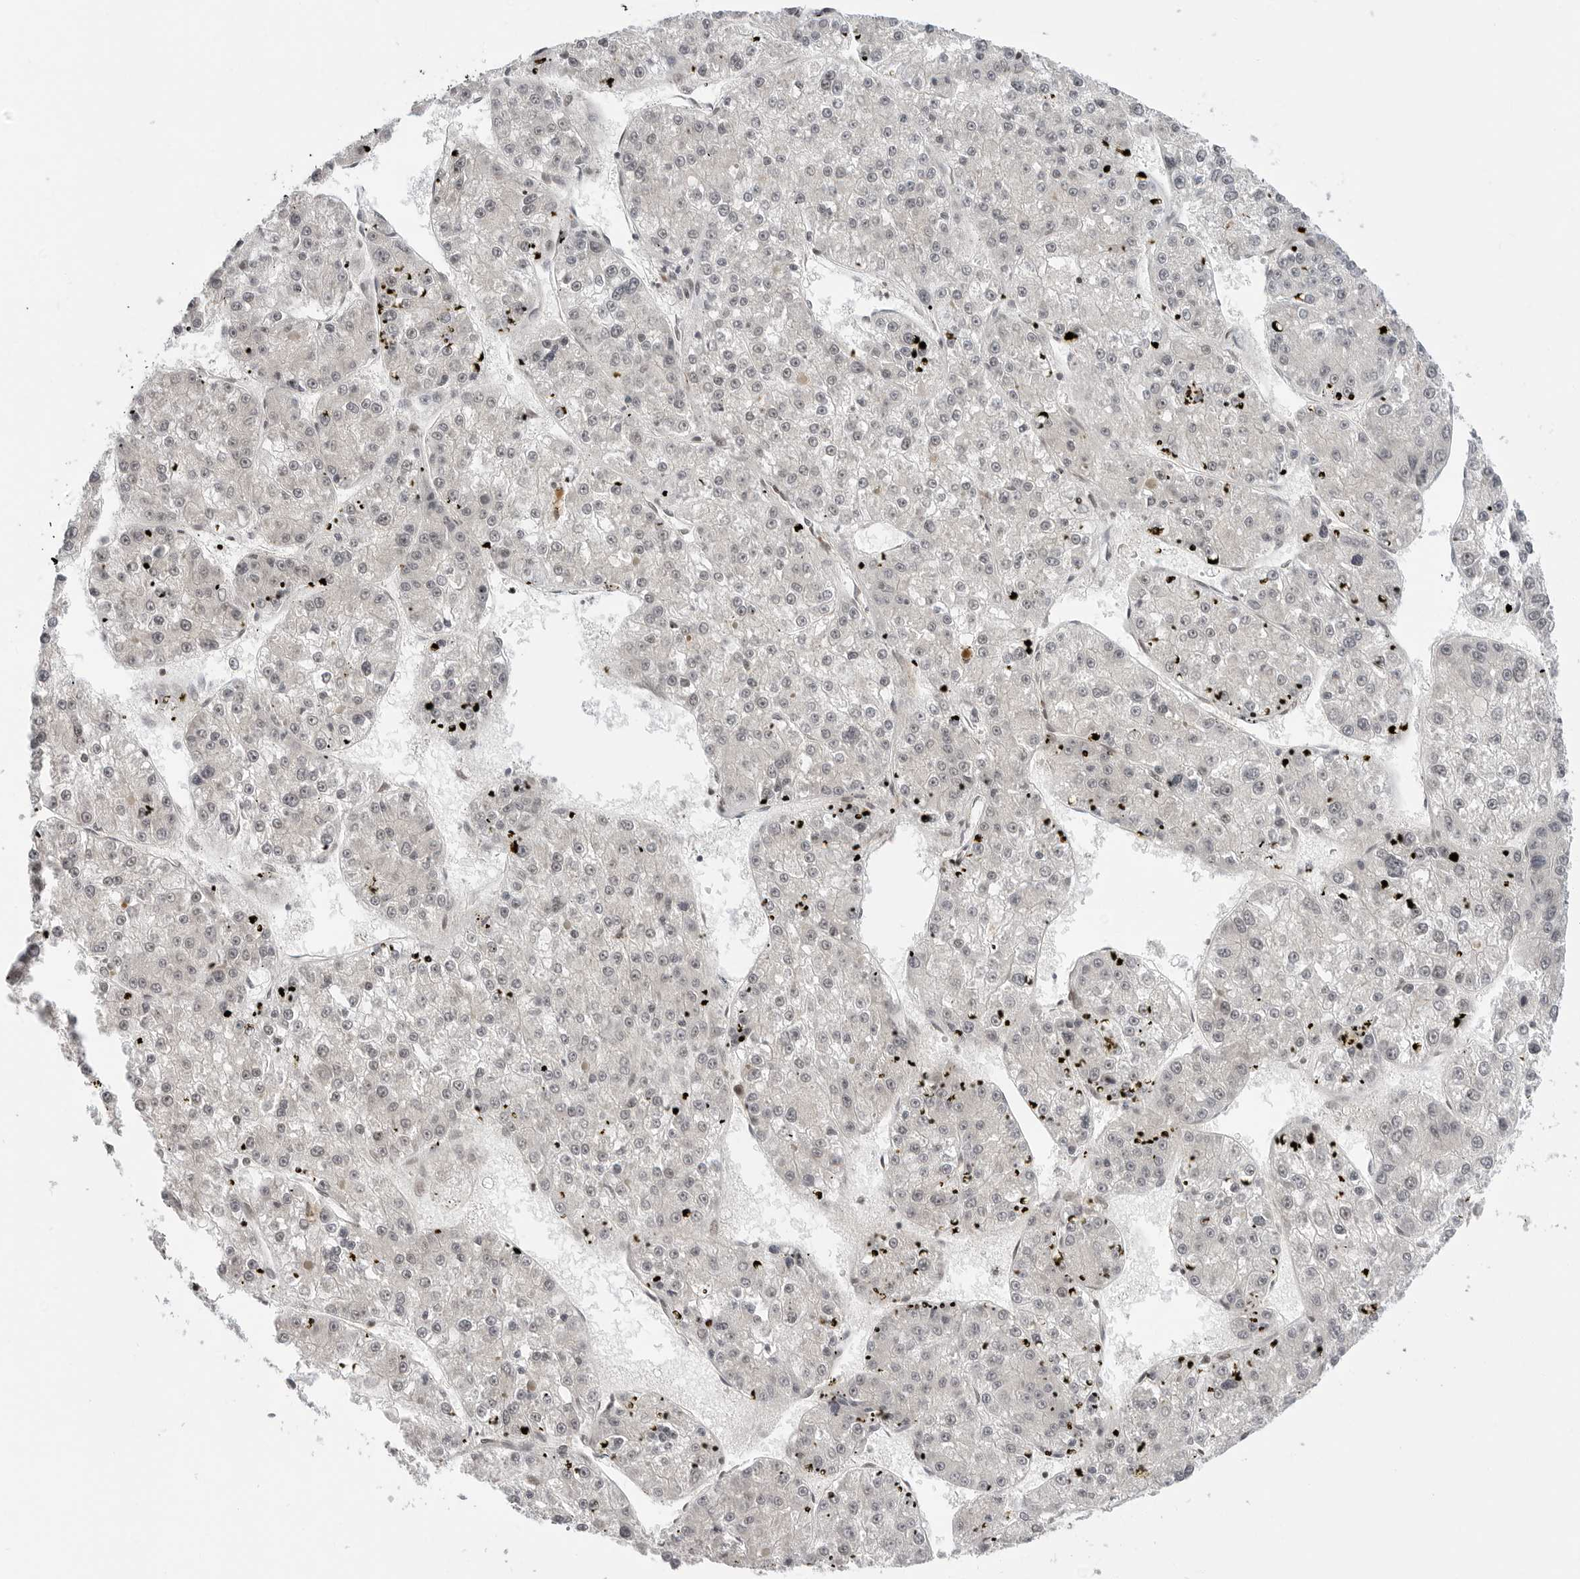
{"staining": {"intensity": "weak", "quantity": "<25%", "location": "nuclear"}, "tissue": "liver cancer", "cell_type": "Tumor cells", "image_type": "cancer", "snomed": [{"axis": "morphology", "description": "Carcinoma, Hepatocellular, NOS"}, {"axis": "topography", "description": "Liver"}], "caption": "An image of liver cancer stained for a protein reveals no brown staining in tumor cells. (Stains: DAB immunohistochemistry (IHC) with hematoxylin counter stain, Microscopy: brightfield microscopy at high magnification).", "gene": "C8orf33", "patient": {"sex": "female", "age": 73}}